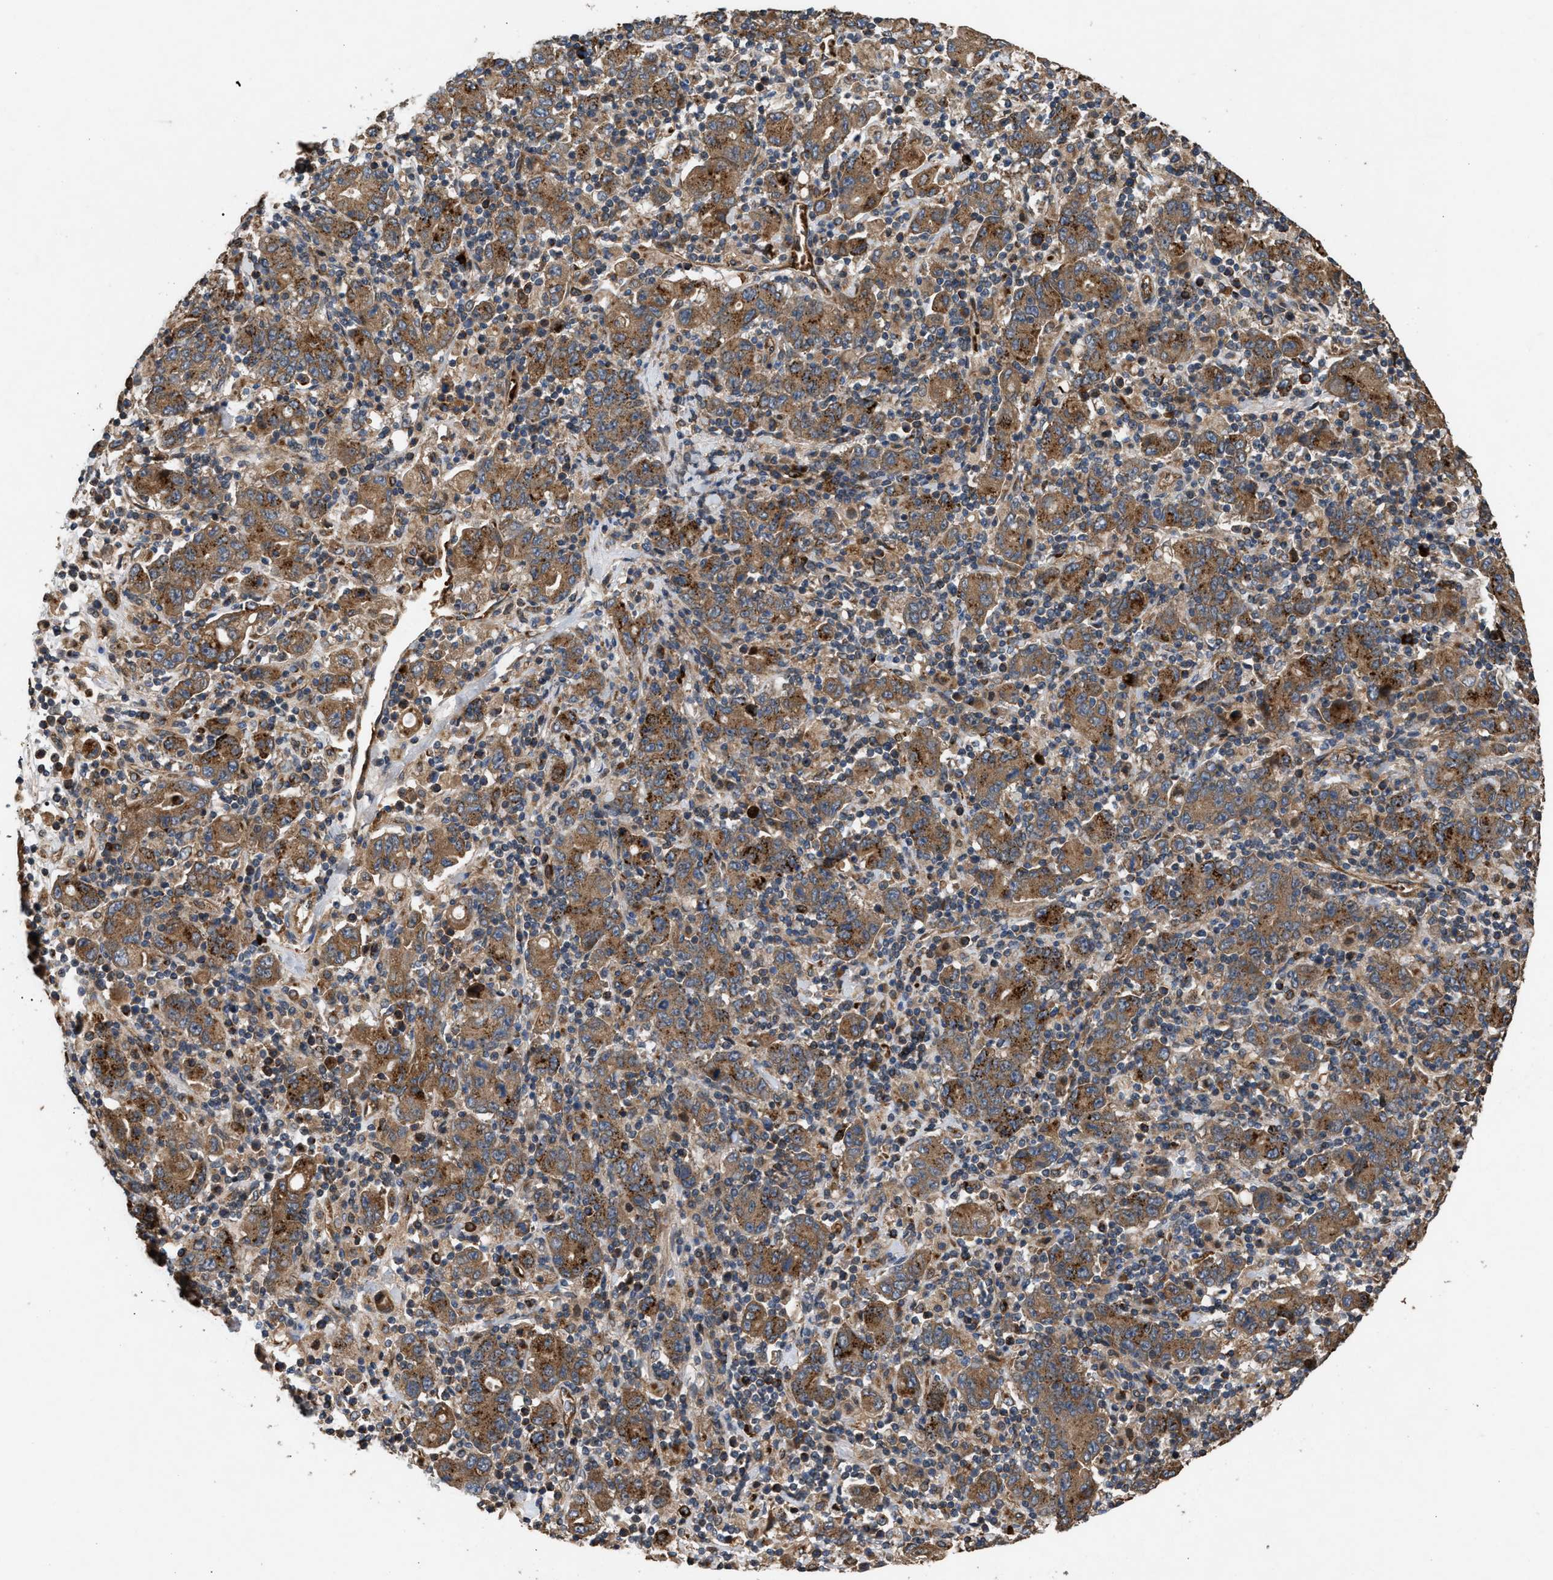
{"staining": {"intensity": "moderate", "quantity": ">75%", "location": "cytoplasmic/membranous"}, "tissue": "stomach cancer", "cell_type": "Tumor cells", "image_type": "cancer", "snomed": [{"axis": "morphology", "description": "Adenocarcinoma, NOS"}, {"axis": "topography", "description": "Stomach, upper"}], "caption": "A photomicrograph of stomach adenocarcinoma stained for a protein shows moderate cytoplasmic/membranous brown staining in tumor cells. The staining is performed using DAB (3,3'-diaminobenzidine) brown chromogen to label protein expression. The nuclei are counter-stained blue using hematoxylin.", "gene": "GCC1", "patient": {"sex": "male", "age": 69}}